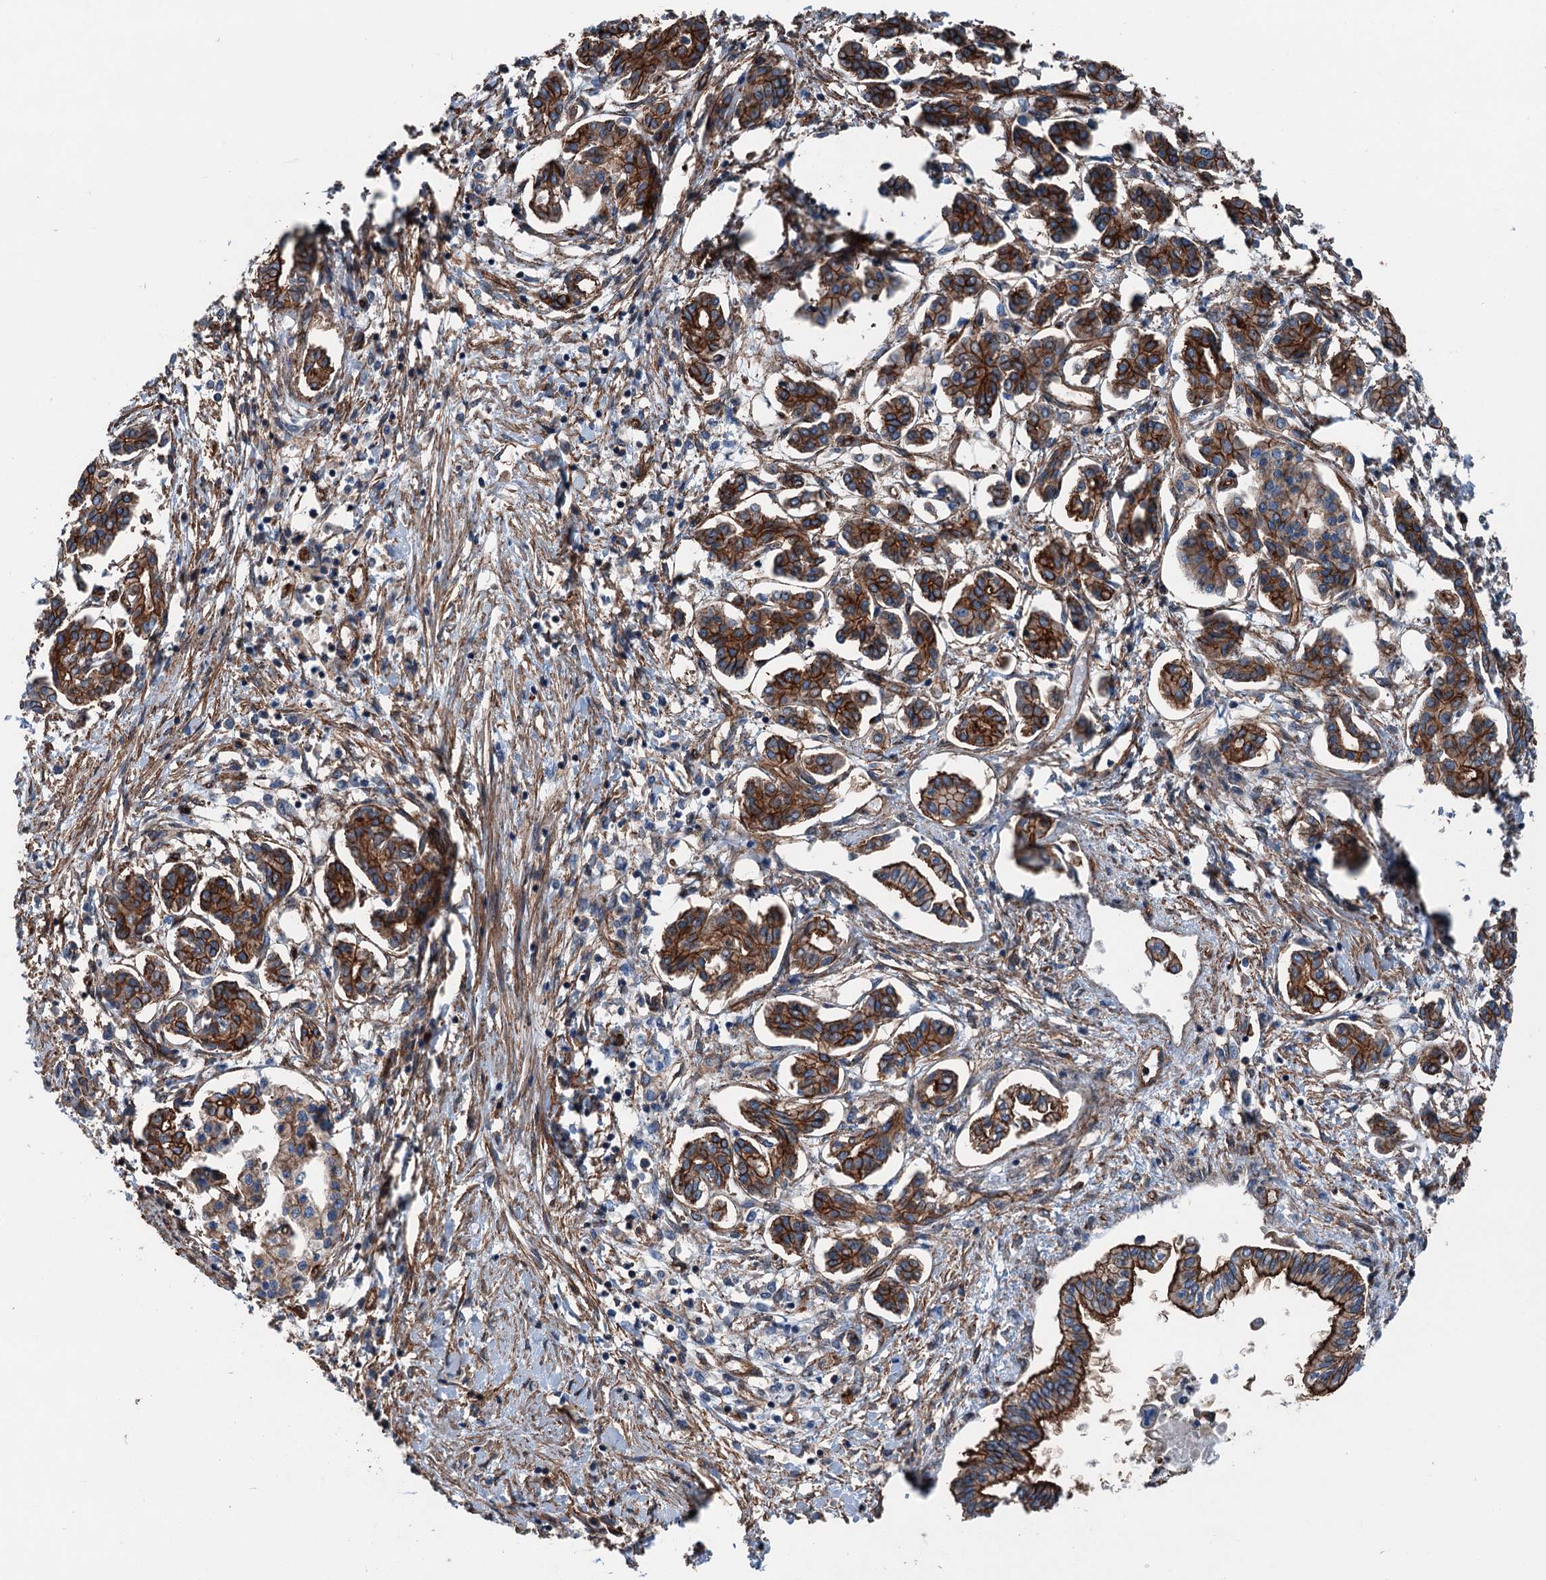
{"staining": {"intensity": "strong", "quantity": ">75%", "location": "cytoplasmic/membranous"}, "tissue": "pancreatic cancer", "cell_type": "Tumor cells", "image_type": "cancer", "snomed": [{"axis": "morphology", "description": "Adenocarcinoma, NOS"}, {"axis": "topography", "description": "Pancreas"}], "caption": "Immunohistochemical staining of human pancreatic cancer (adenocarcinoma) shows high levels of strong cytoplasmic/membranous protein staining in about >75% of tumor cells.", "gene": "NMRAL1", "patient": {"sex": "female", "age": 50}}